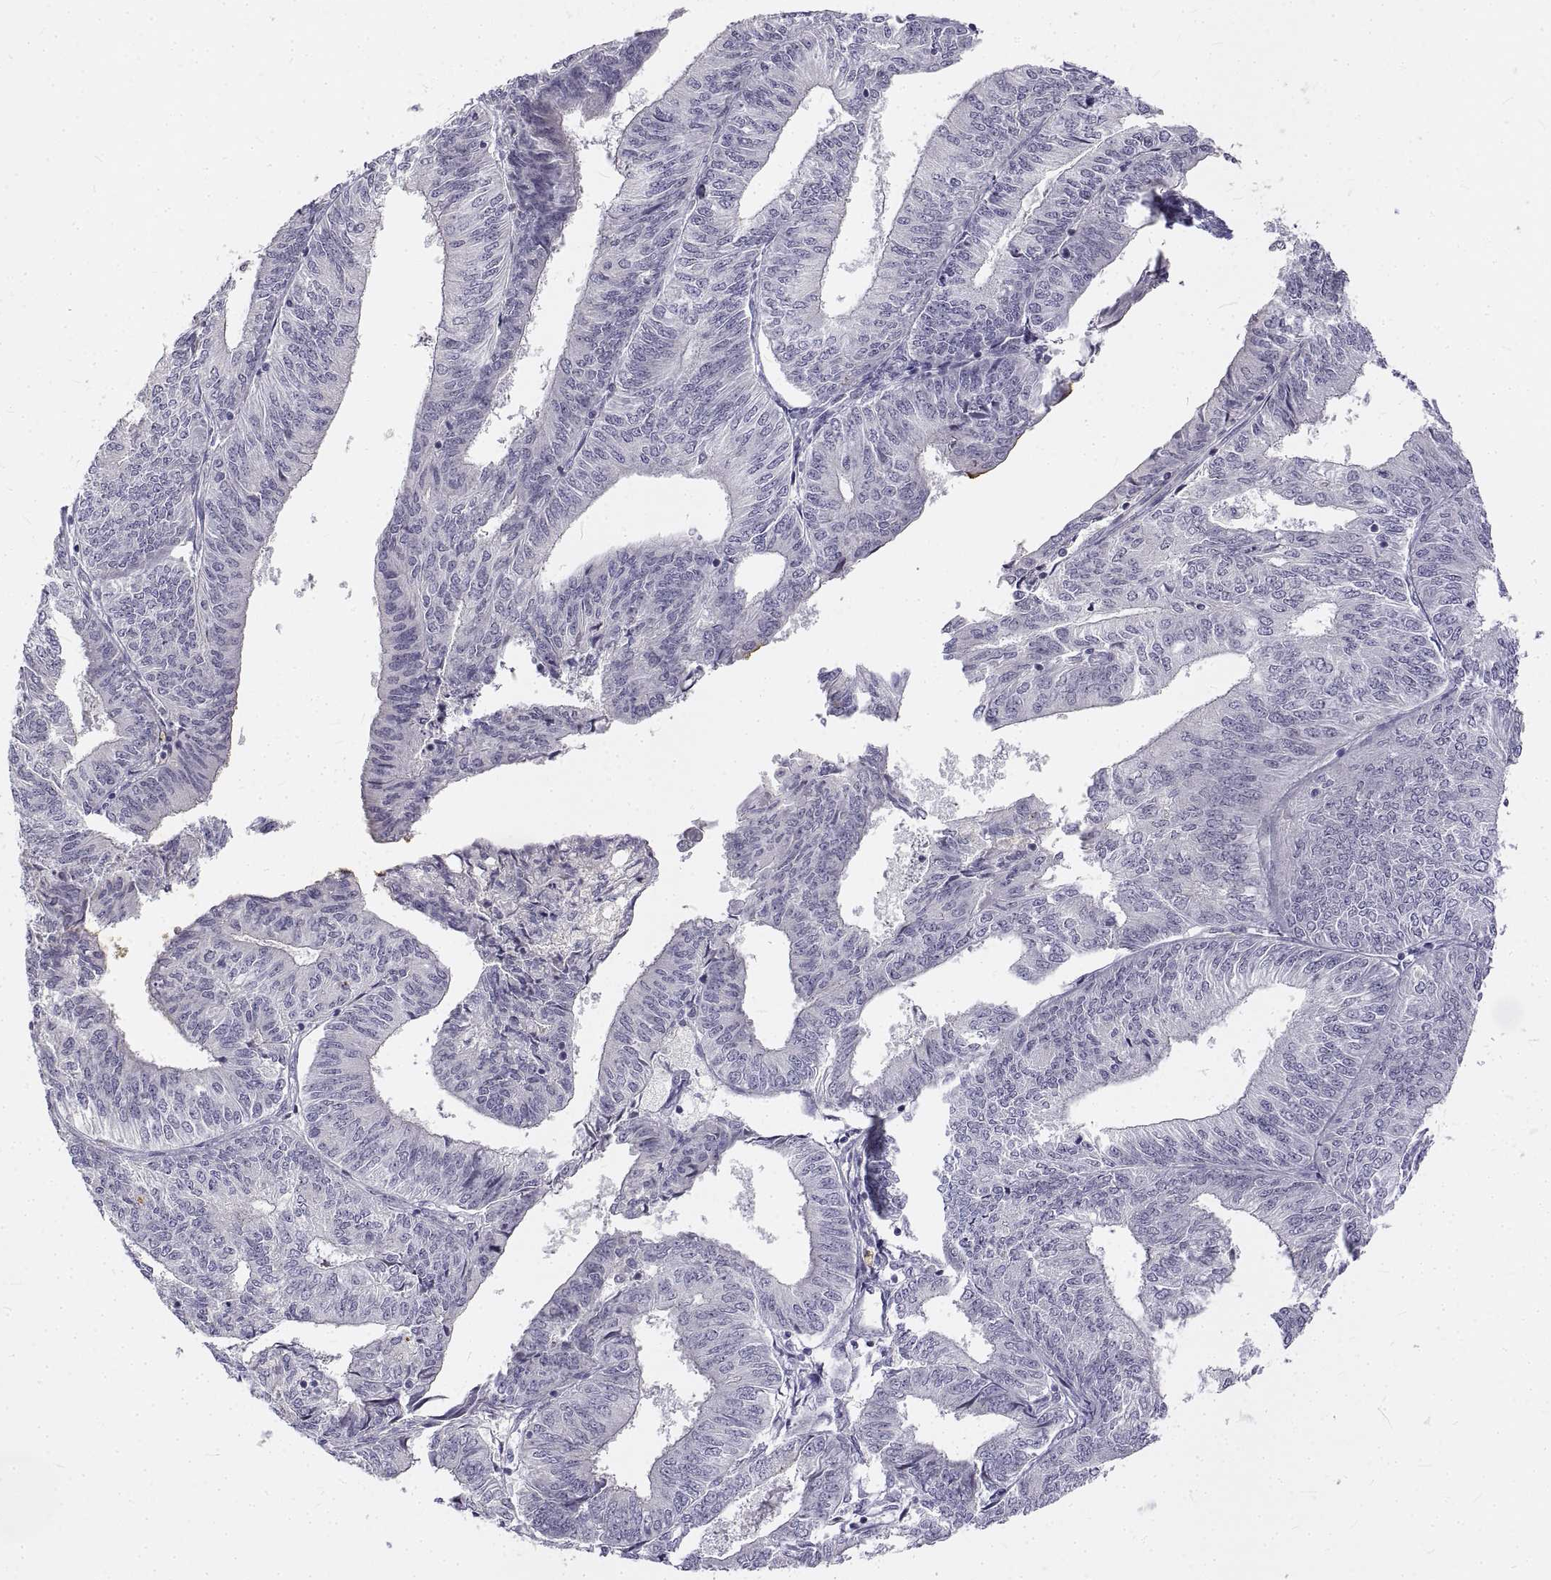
{"staining": {"intensity": "negative", "quantity": "none", "location": "none"}, "tissue": "endometrial cancer", "cell_type": "Tumor cells", "image_type": "cancer", "snomed": [{"axis": "morphology", "description": "Adenocarcinoma, NOS"}, {"axis": "topography", "description": "Endometrium"}], "caption": "Tumor cells show no significant protein positivity in endometrial cancer (adenocarcinoma).", "gene": "ANO2", "patient": {"sex": "female", "age": 58}}